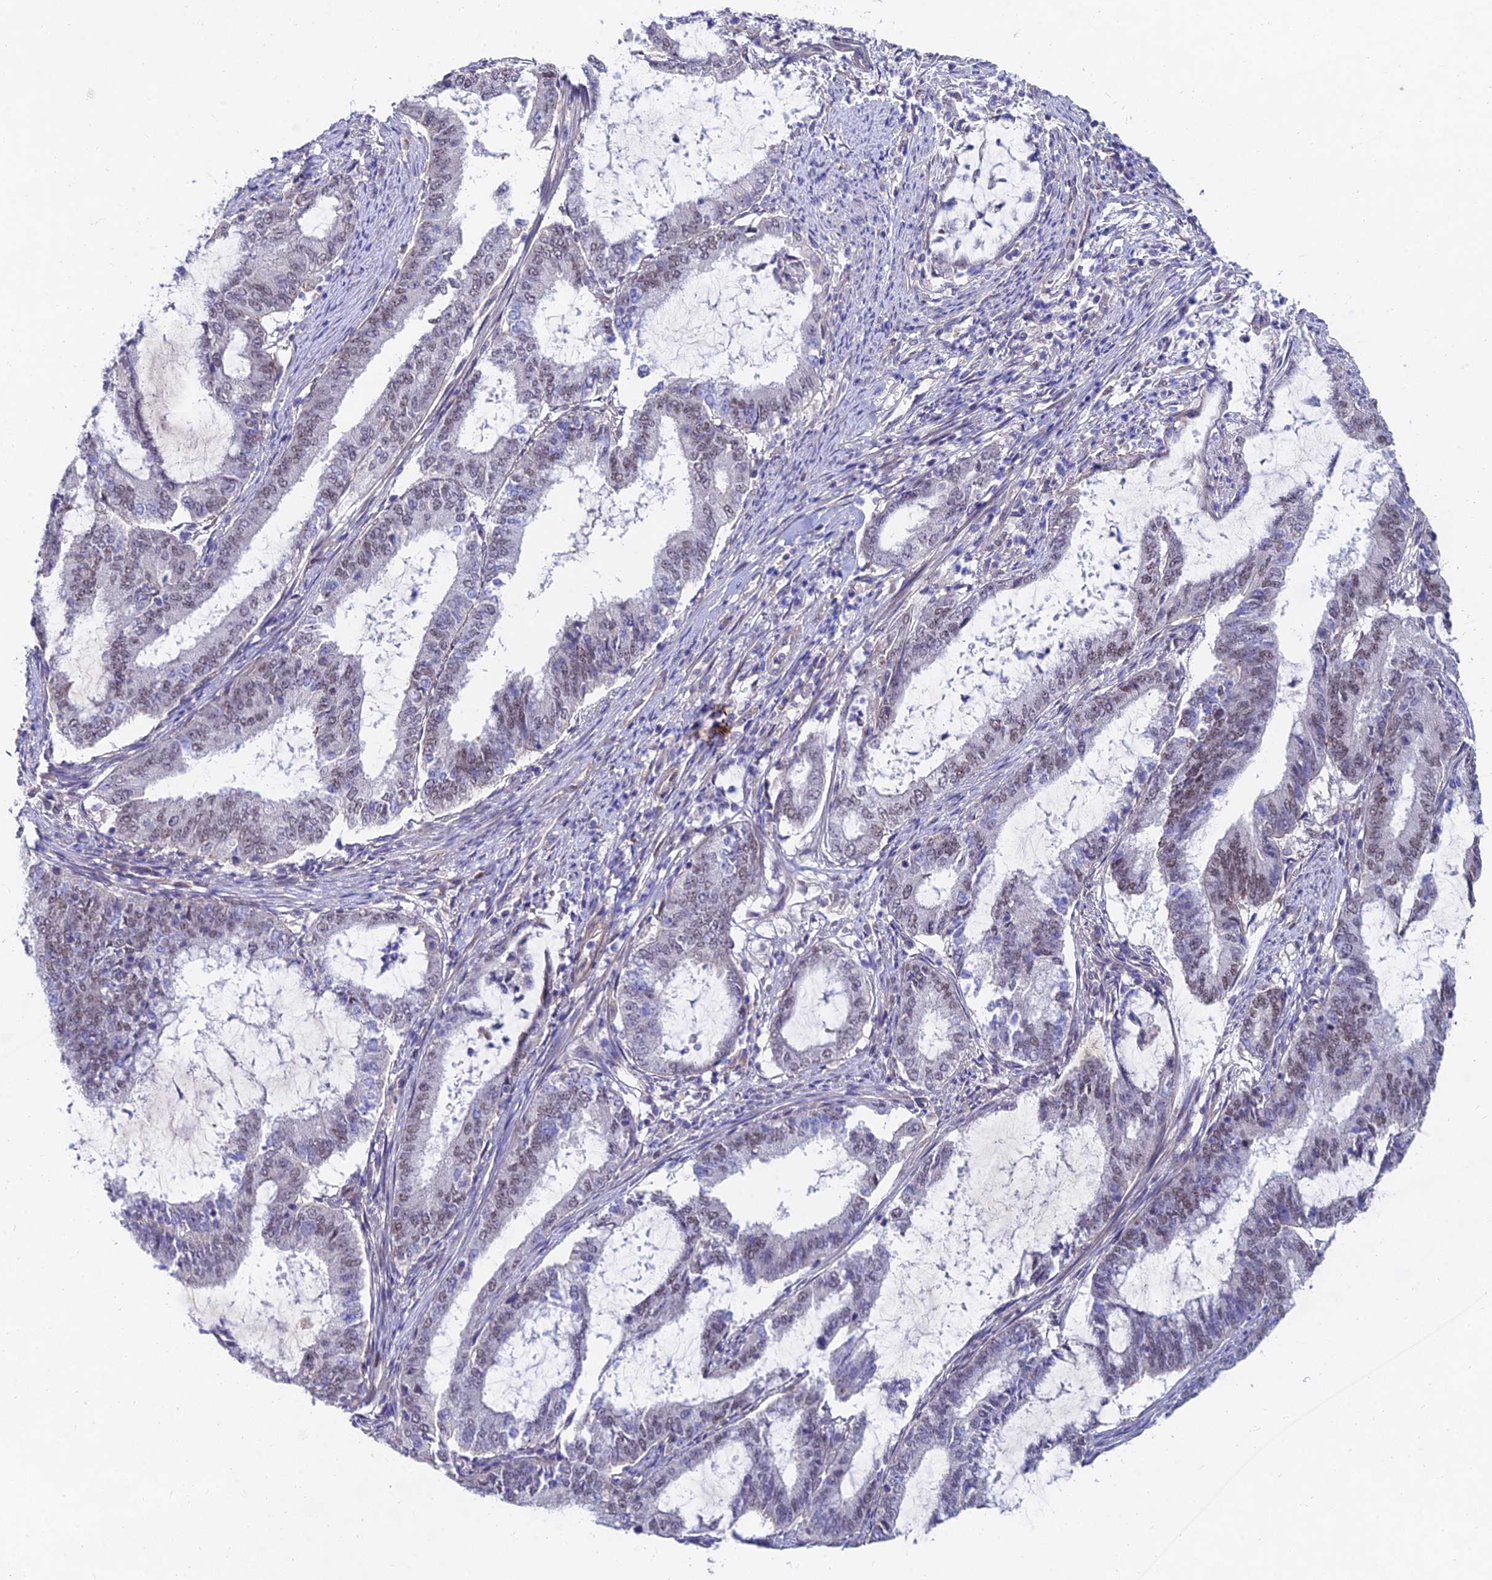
{"staining": {"intensity": "weak", "quantity": "<25%", "location": "nuclear"}, "tissue": "endometrial cancer", "cell_type": "Tumor cells", "image_type": "cancer", "snomed": [{"axis": "morphology", "description": "Adenocarcinoma, NOS"}, {"axis": "topography", "description": "Endometrium"}], "caption": "This is a image of immunohistochemistry staining of endometrial adenocarcinoma, which shows no staining in tumor cells.", "gene": "TRIM24", "patient": {"sex": "female", "age": 51}}